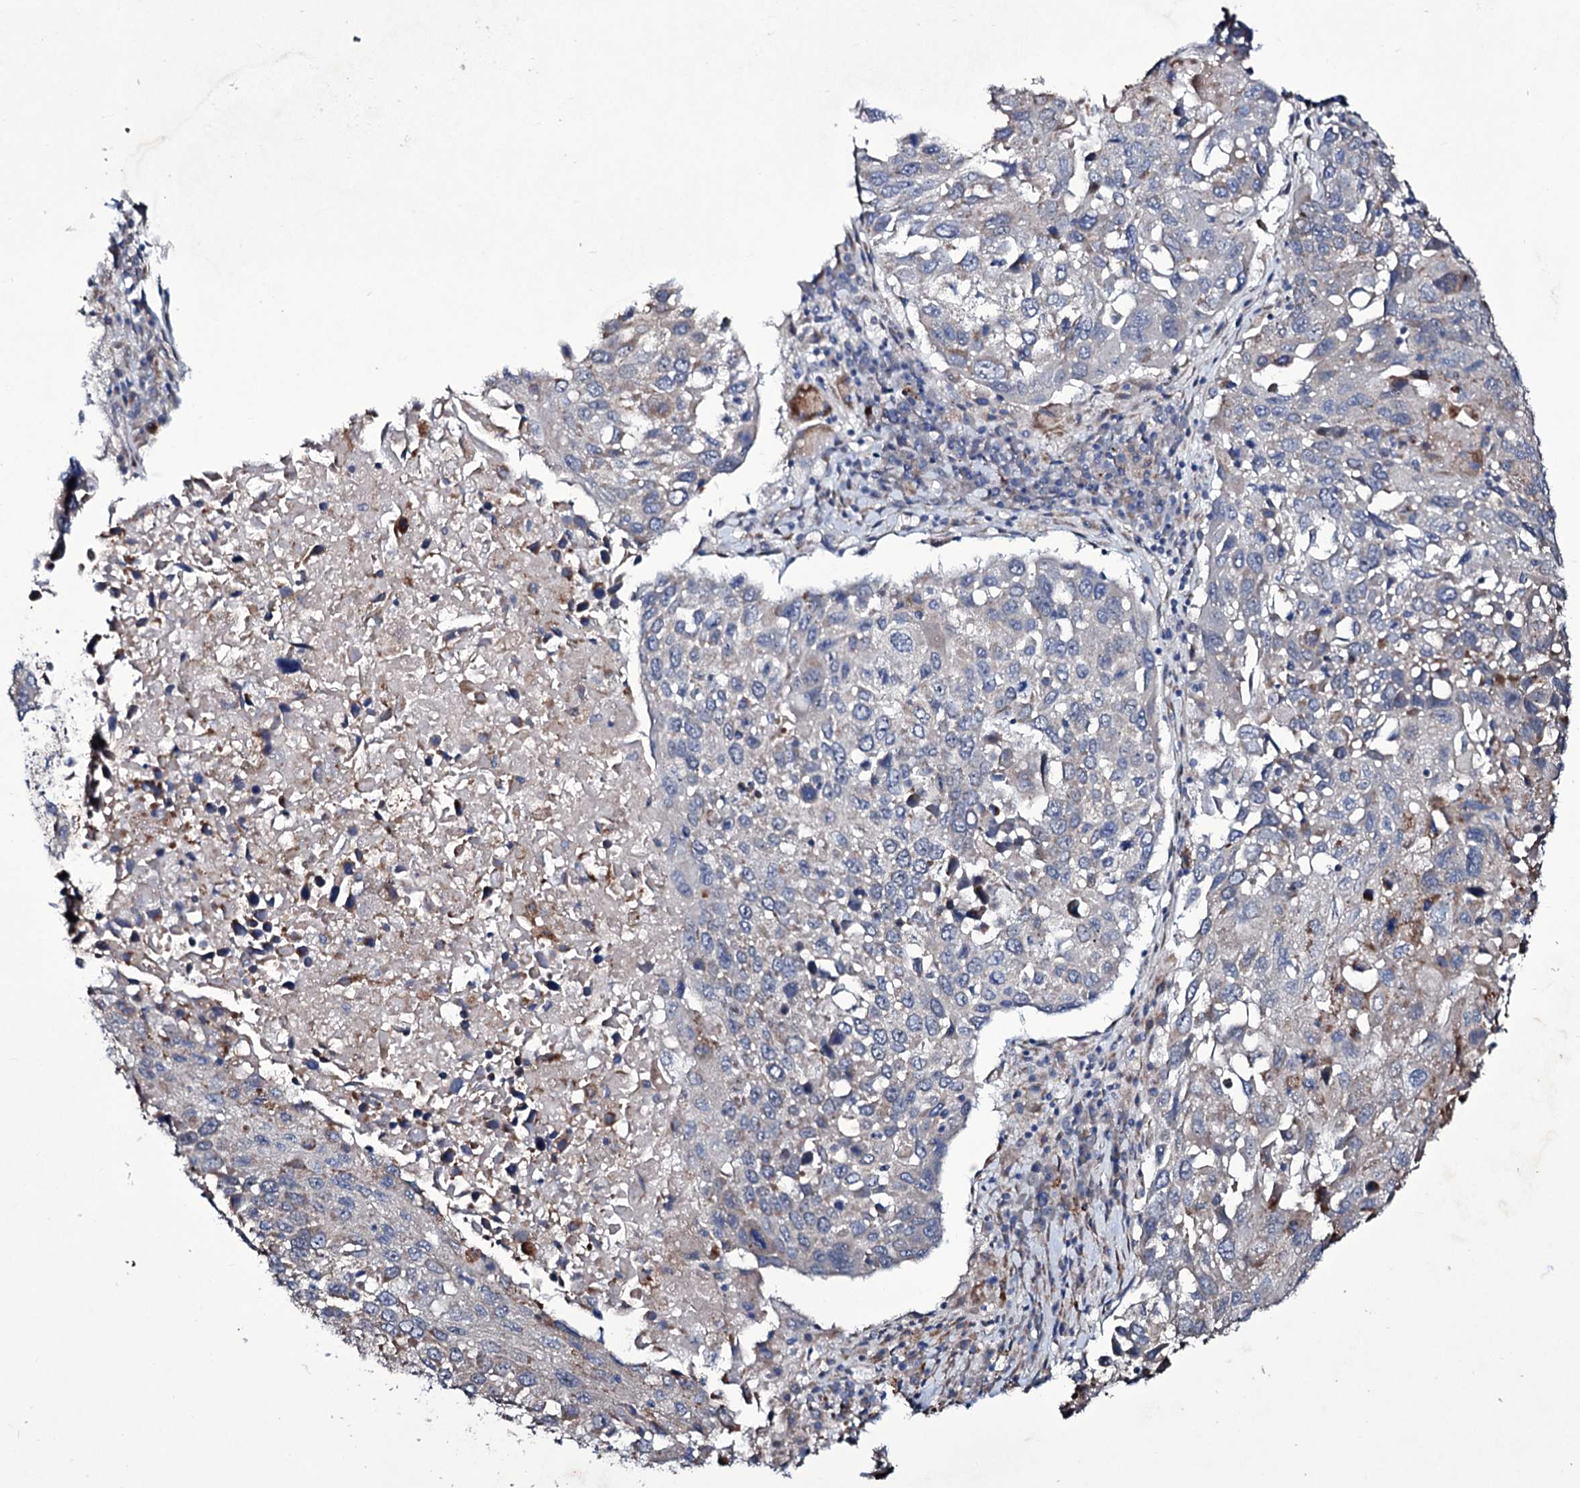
{"staining": {"intensity": "negative", "quantity": "none", "location": "none"}, "tissue": "lung cancer", "cell_type": "Tumor cells", "image_type": "cancer", "snomed": [{"axis": "morphology", "description": "Squamous cell carcinoma, NOS"}, {"axis": "topography", "description": "Lung"}], "caption": "Immunohistochemistry of lung cancer (squamous cell carcinoma) exhibits no staining in tumor cells. (DAB (3,3'-diaminobenzidine) IHC, high magnification).", "gene": "TUBGCP5", "patient": {"sex": "male", "age": 65}}